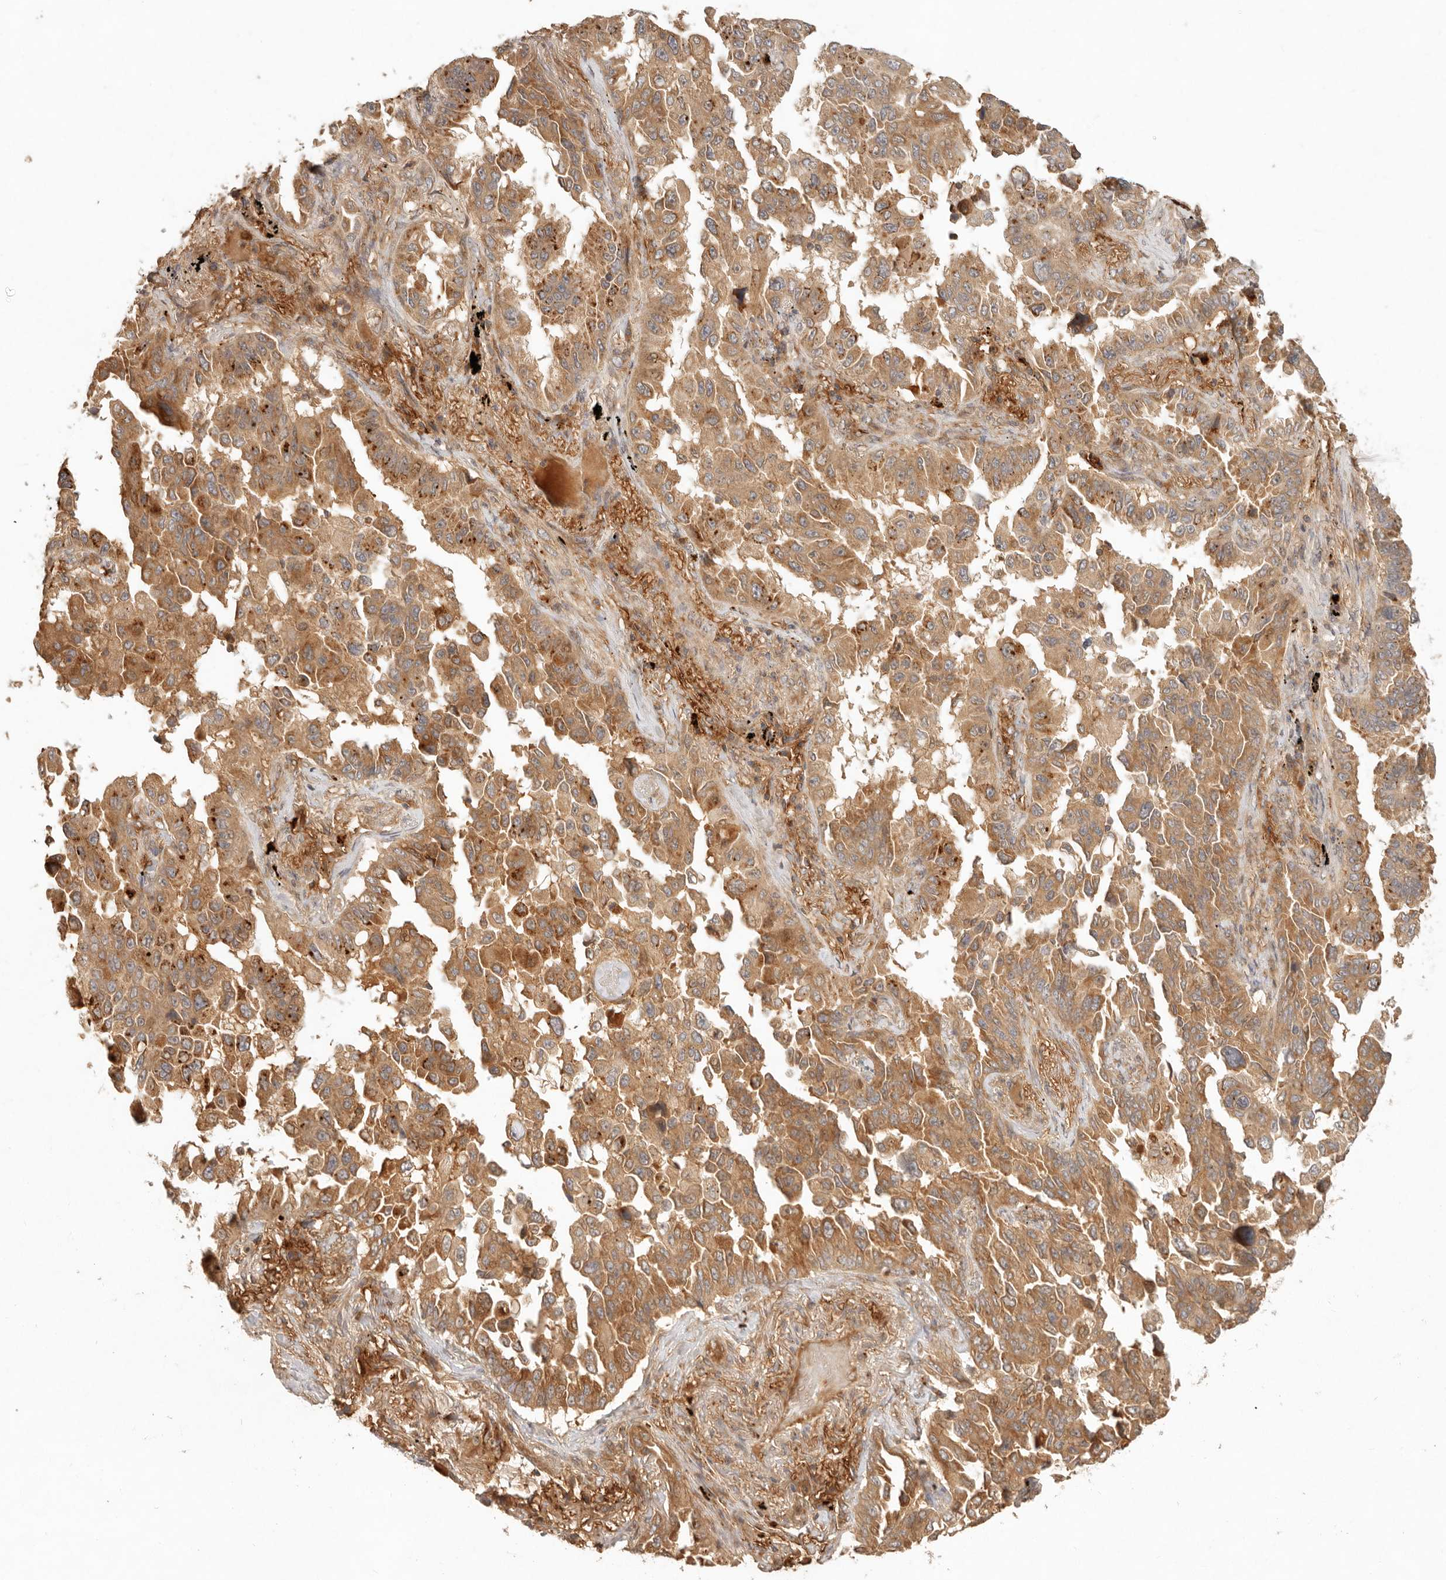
{"staining": {"intensity": "moderate", "quantity": ">75%", "location": "cytoplasmic/membranous"}, "tissue": "lung cancer", "cell_type": "Tumor cells", "image_type": "cancer", "snomed": [{"axis": "morphology", "description": "Adenocarcinoma, NOS"}, {"axis": "topography", "description": "Lung"}], "caption": "Protein staining of lung adenocarcinoma tissue exhibits moderate cytoplasmic/membranous positivity in about >75% of tumor cells.", "gene": "ANKRD61", "patient": {"sex": "female", "age": 67}}